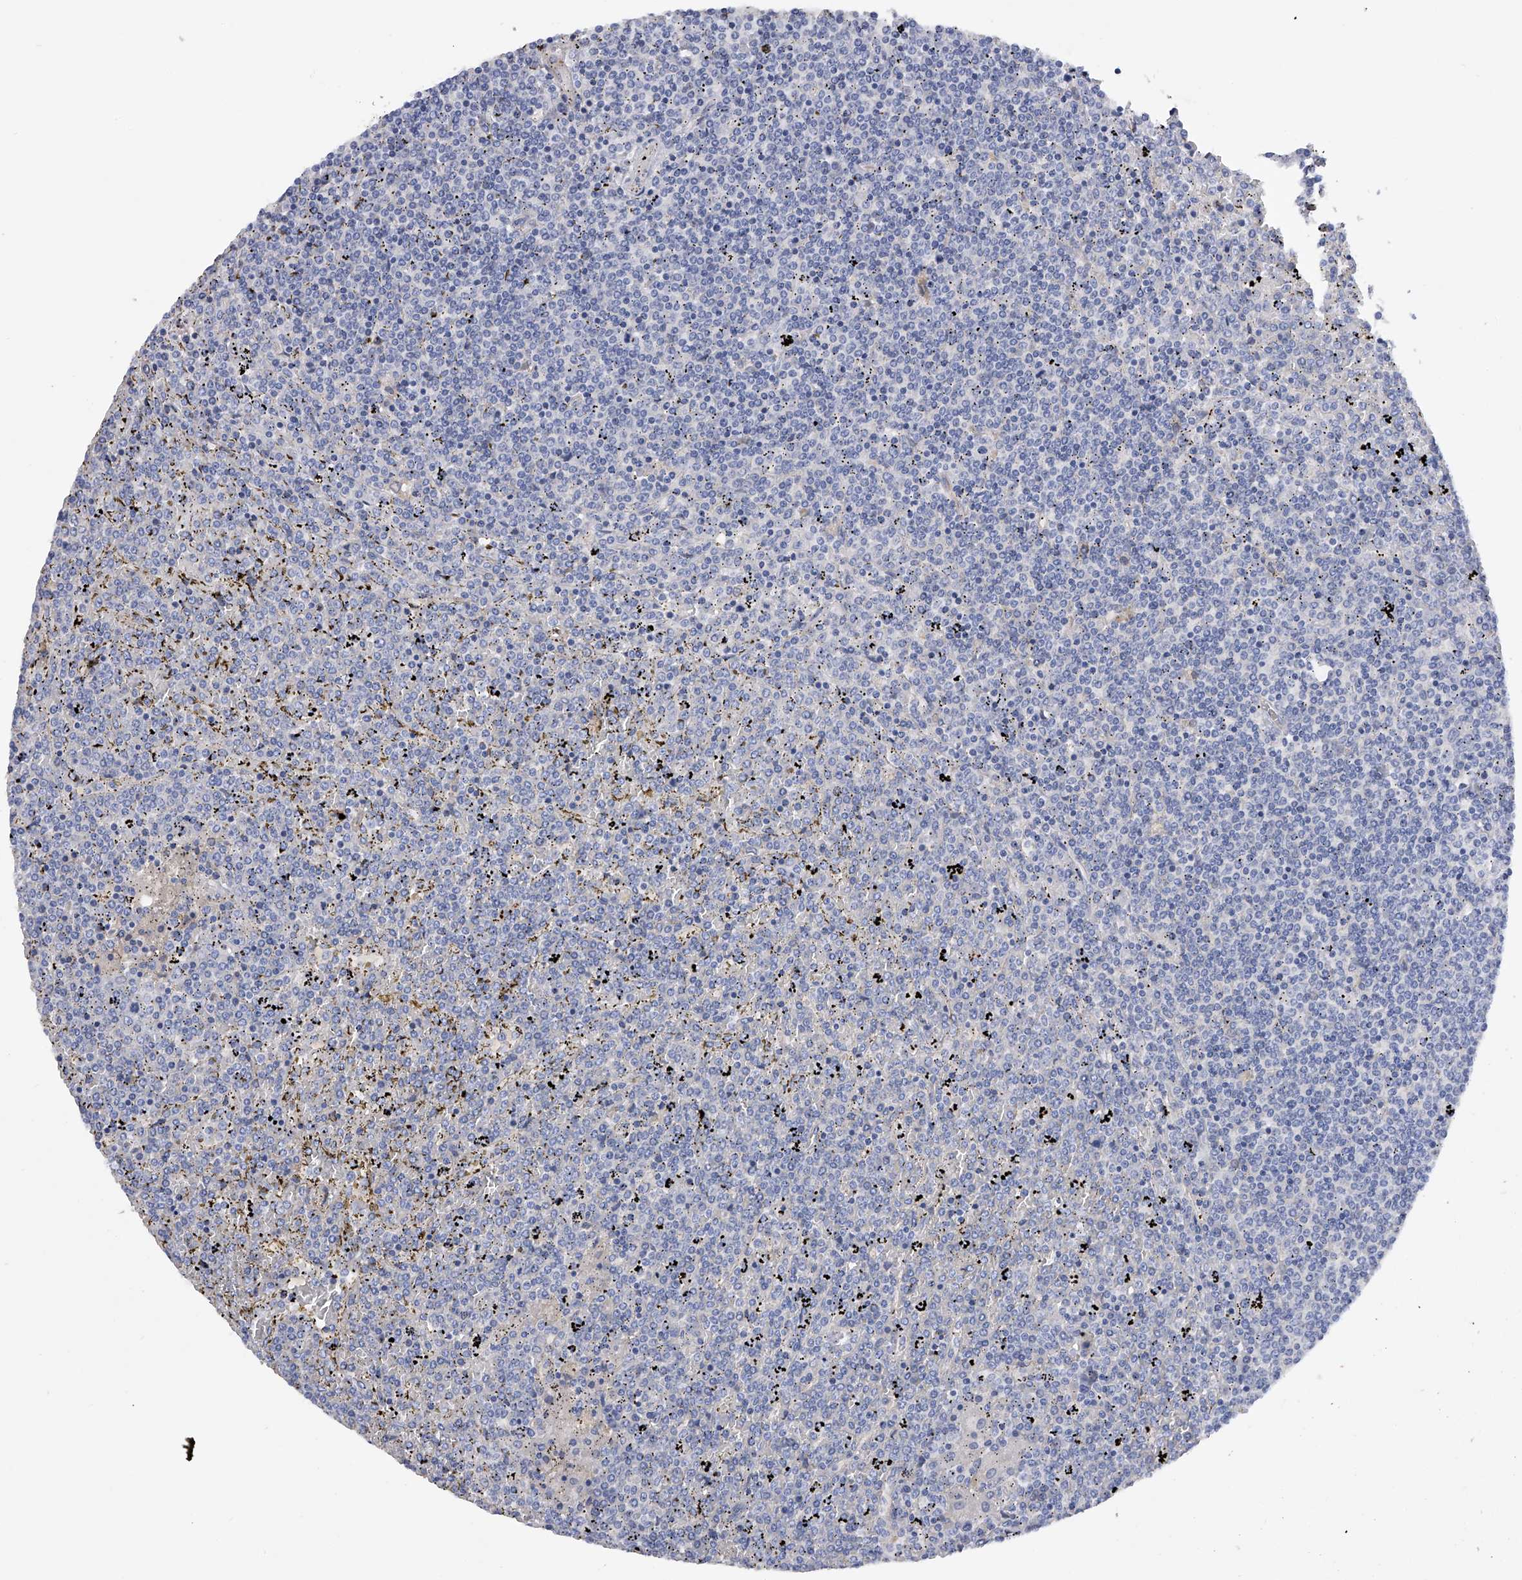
{"staining": {"intensity": "negative", "quantity": "none", "location": "none"}, "tissue": "lymphoma", "cell_type": "Tumor cells", "image_type": "cancer", "snomed": [{"axis": "morphology", "description": "Malignant lymphoma, non-Hodgkin's type, Low grade"}, {"axis": "topography", "description": "Spleen"}], "caption": "Immunohistochemical staining of human malignant lymphoma, non-Hodgkin's type (low-grade) shows no significant expression in tumor cells.", "gene": "RWDD2A", "patient": {"sex": "female", "age": 19}}